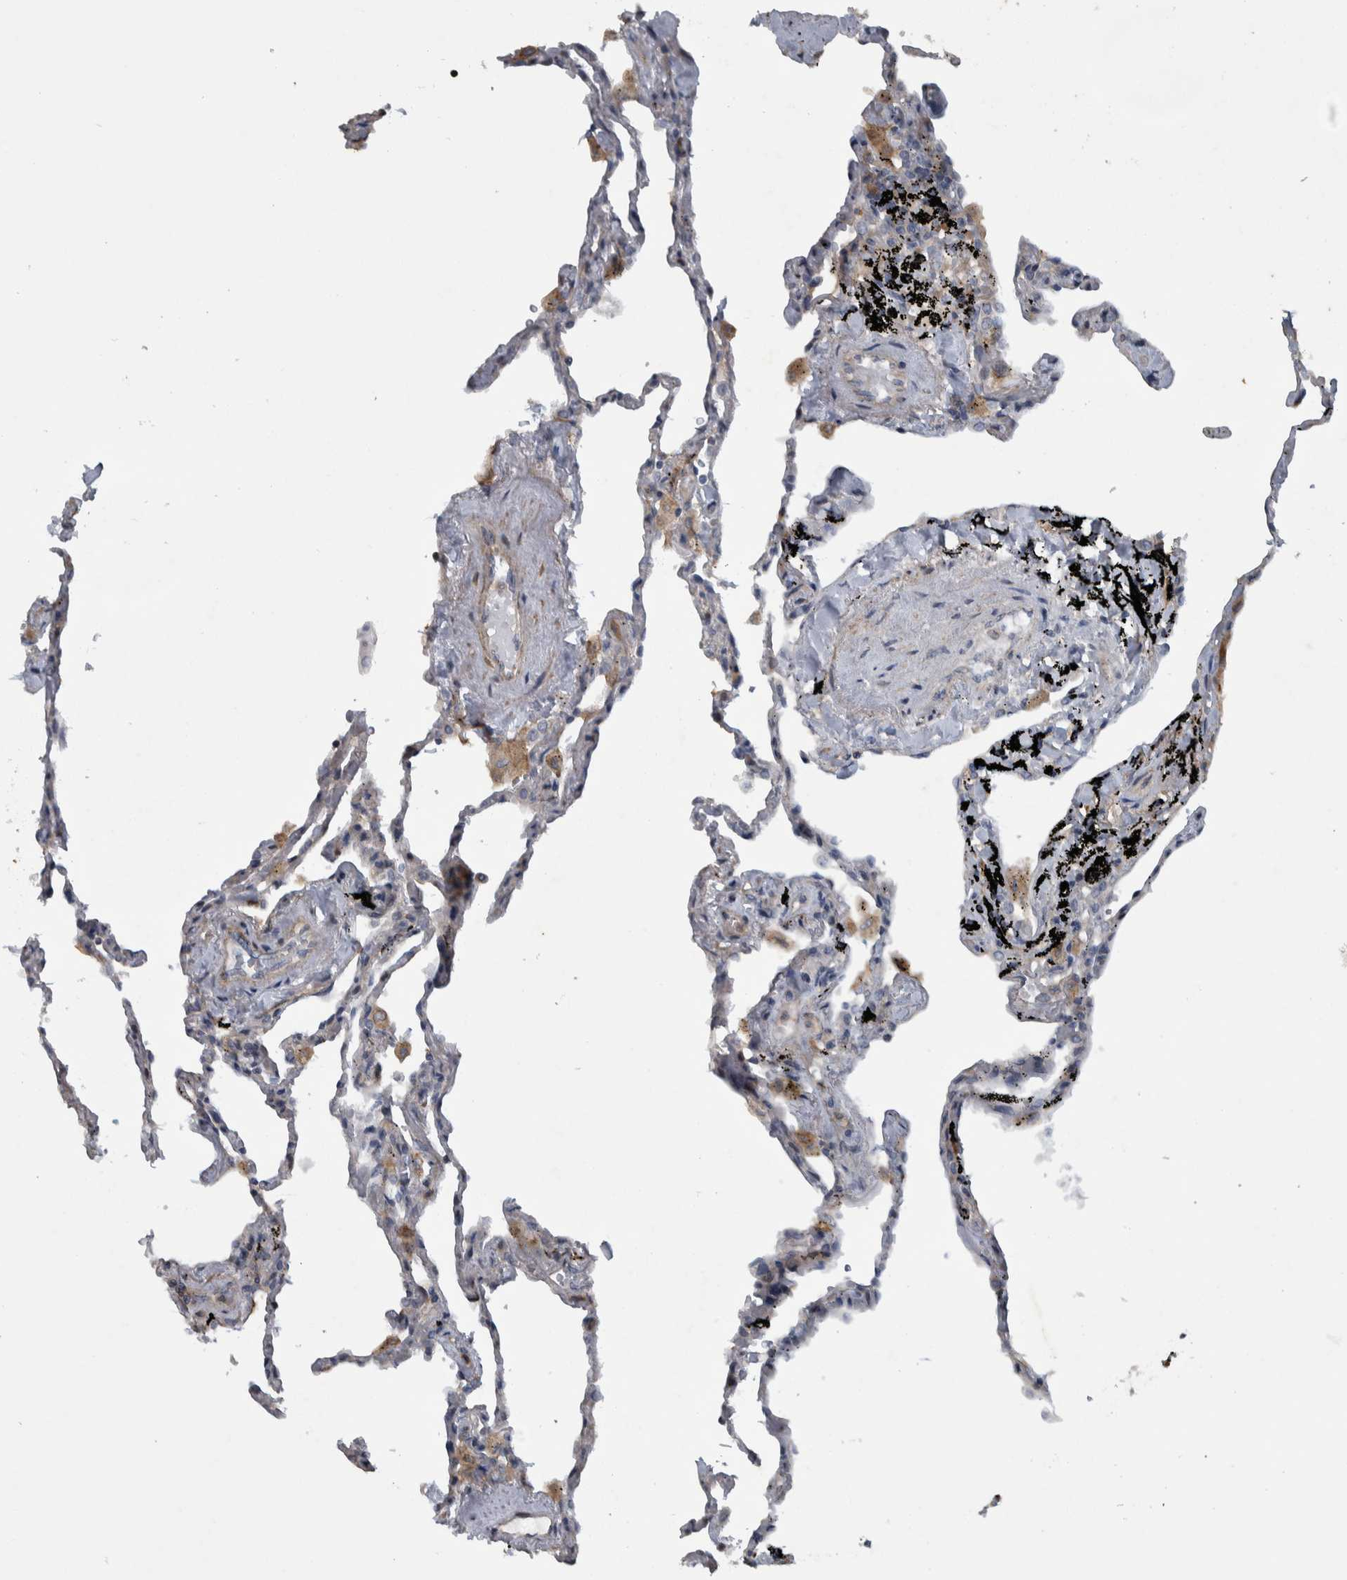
{"staining": {"intensity": "negative", "quantity": "none", "location": "none"}, "tissue": "lung", "cell_type": "Alveolar cells", "image_type": "normal", "snomed": [{"axis": "morphology", "description": "Normal tissue, NOS"}, {"axis": "topography", "description": "Lung"}], "caption": "DAB (3,3'-diaminobenzidine) immunohistochemical staining of normal human lung reveals no significant expression in alveolar cells.", "gene": "NT5C2", "patient": {"sex": "male", "age": 59}}